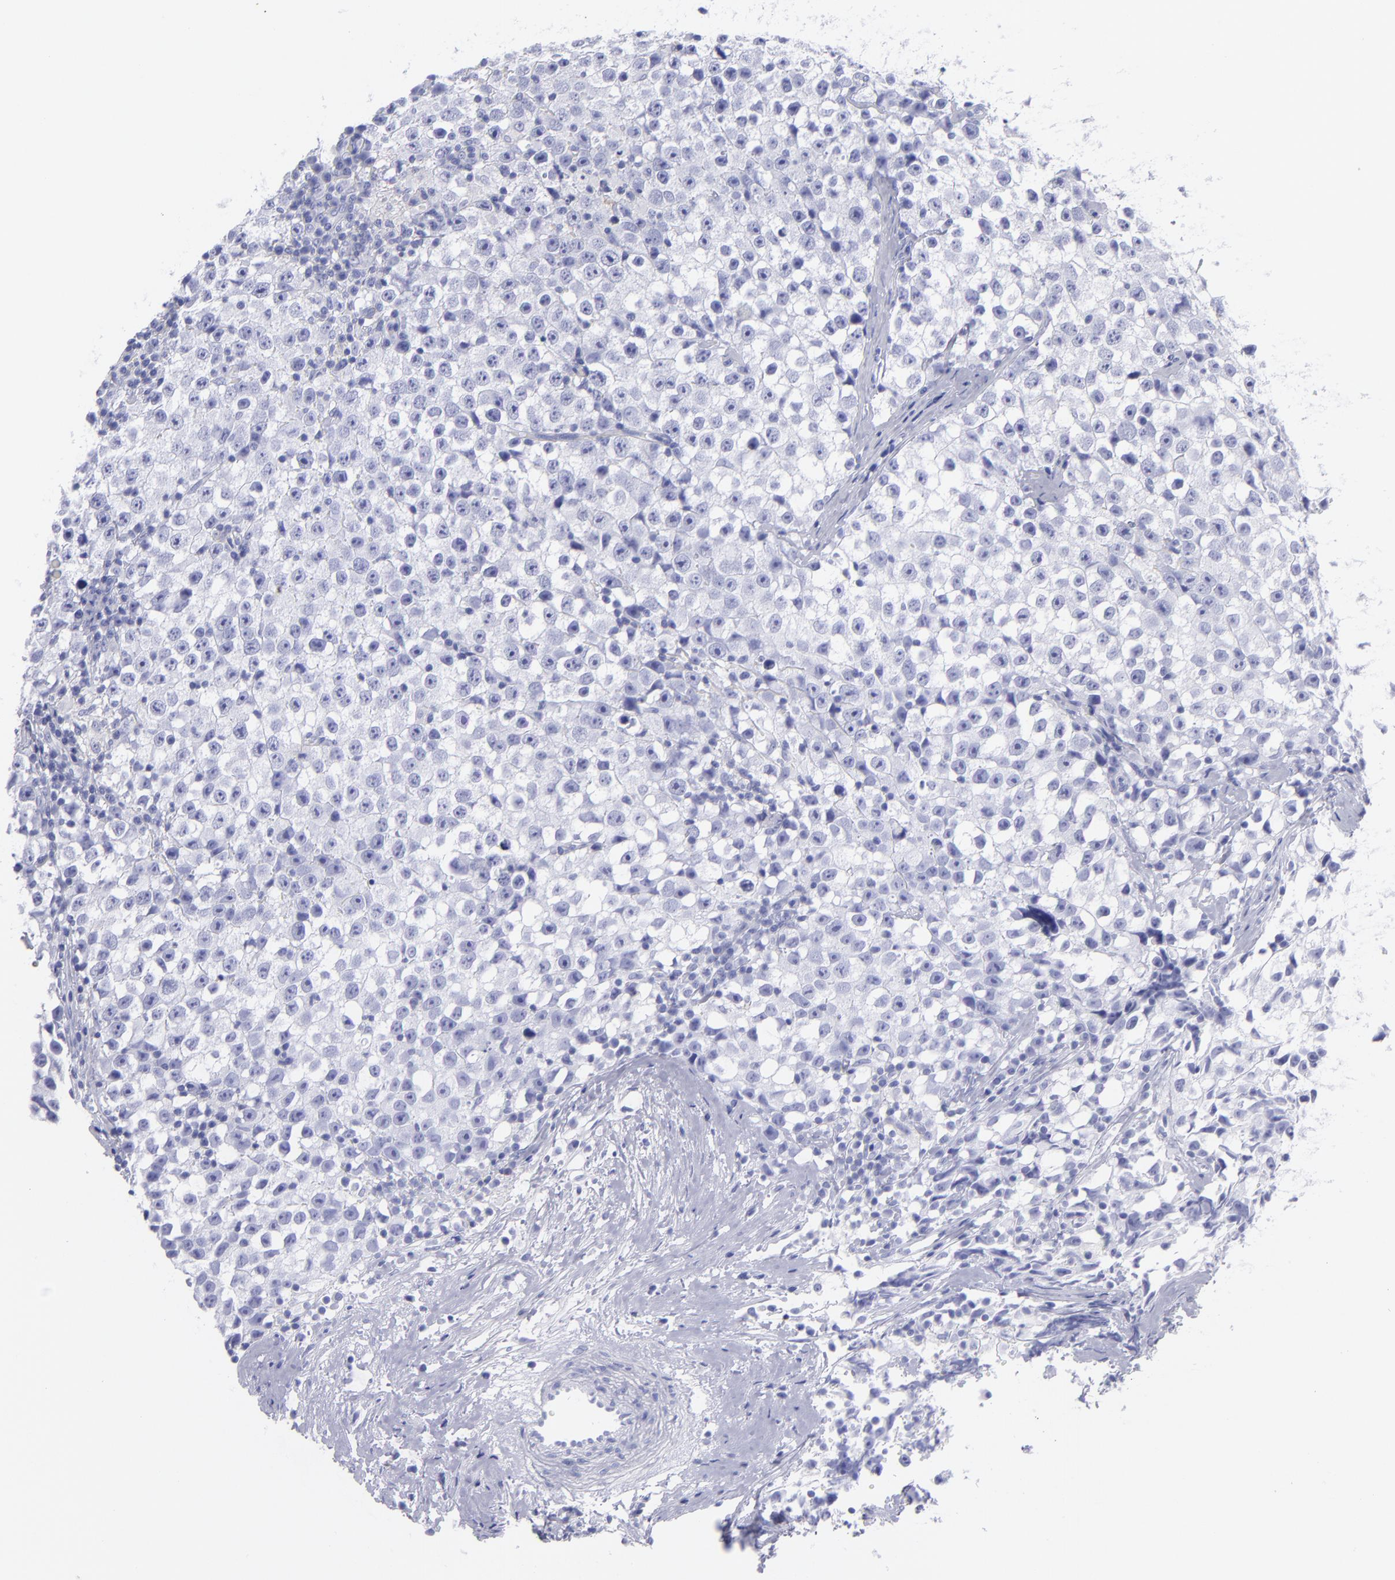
{"staining": {"intensity": "negative", "quantity": "none", "location": "none"}, "tissue": "testis cancer", "cell_type": "Tumor cells", "image_type": "cancer", "snomed": [{"axis": "morphology", "description": "Seminoma, NOS"}, {"axis": "topography", "description": "Testis"}], "caption": "Human testis cancer stained for a protein using immunohistochemistry shows no staining in tumor cells.", "gene": "CD82", "patient": {"sex": "male", "age": 35}}